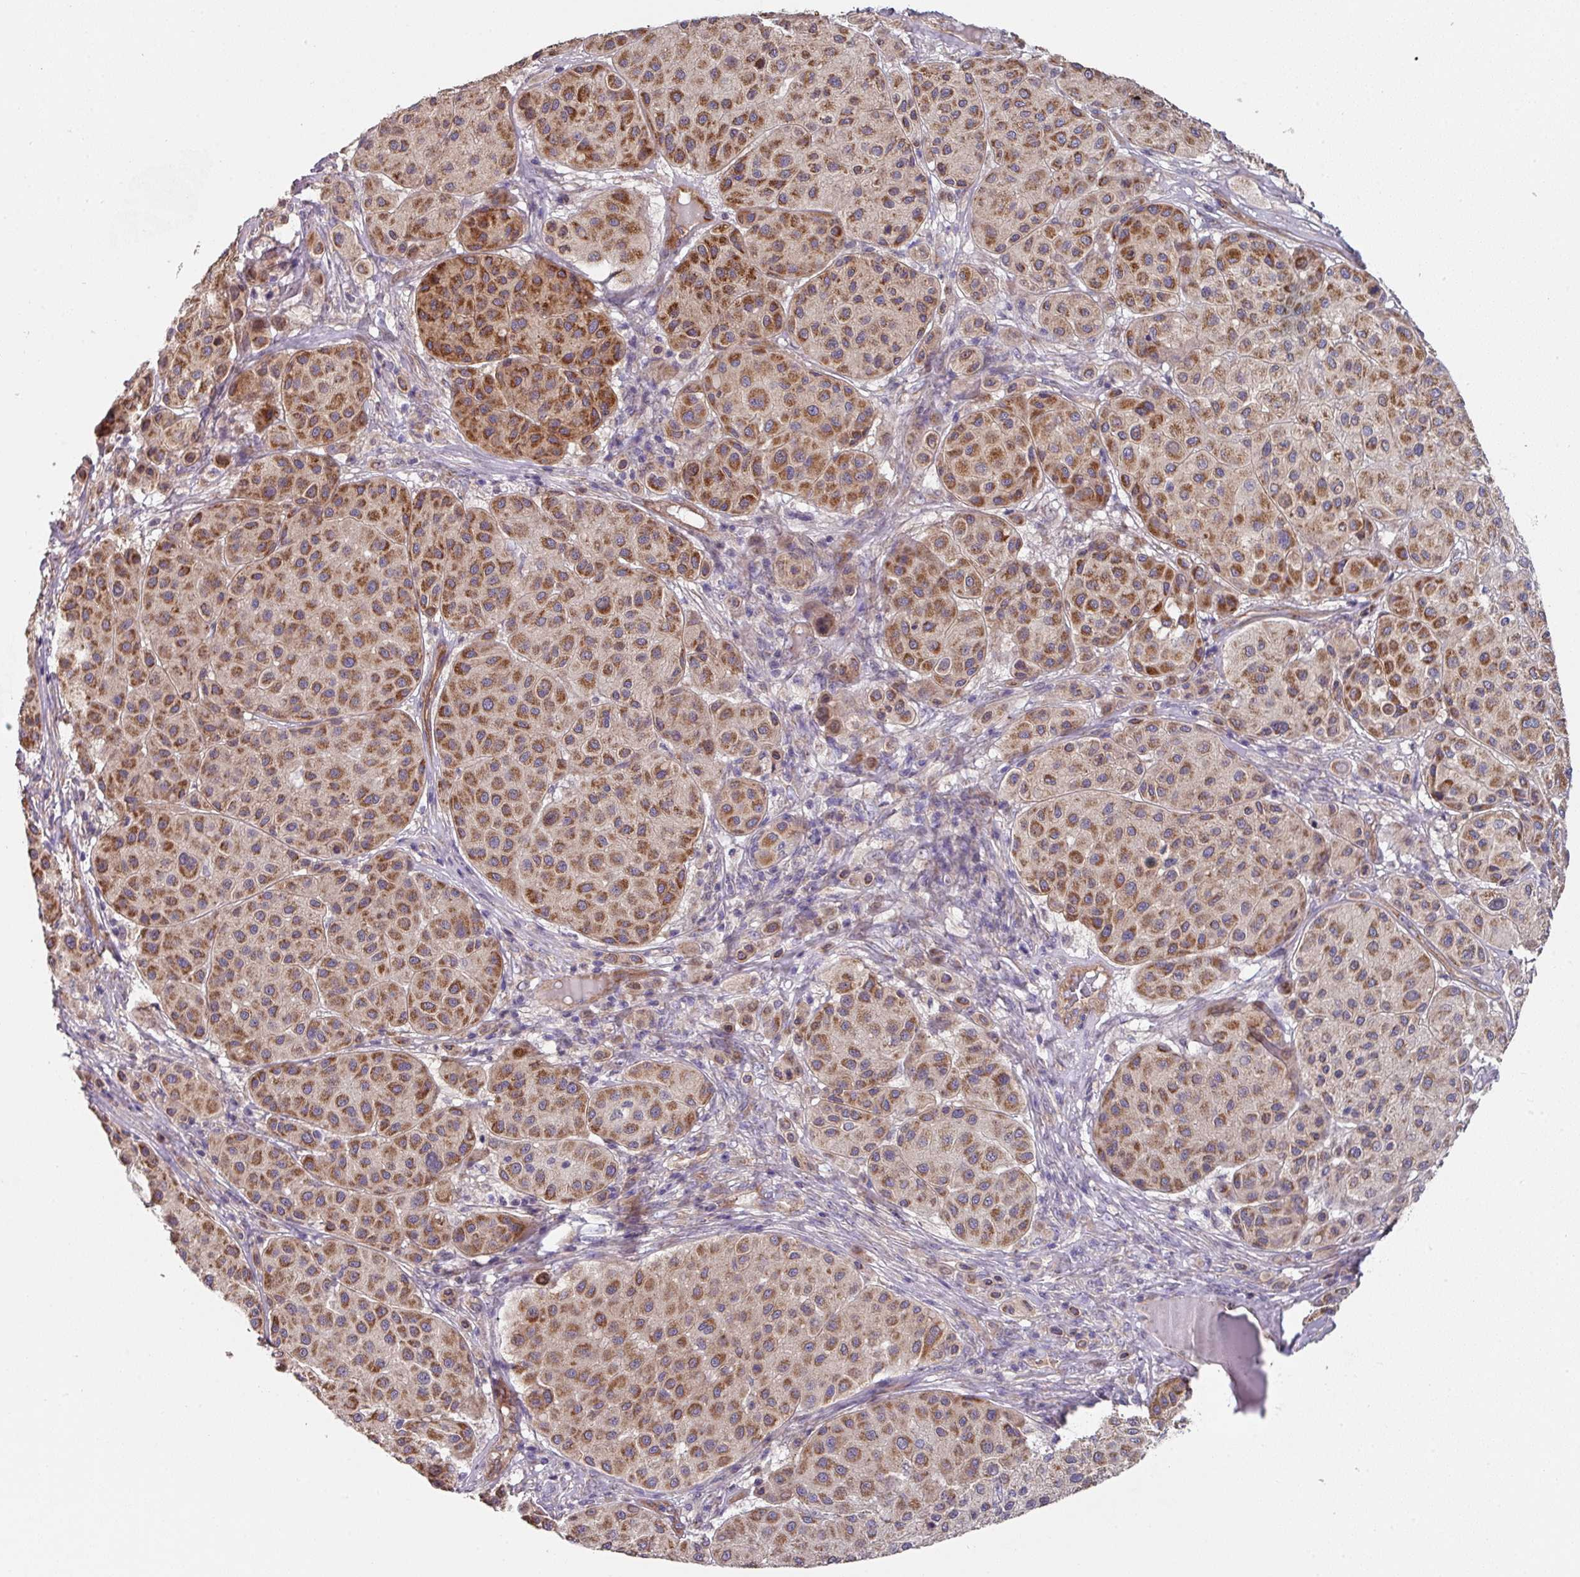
{"staining": {"intensity": "moderate", "quantity": ">75%", "location": "cytoplasmic/membranous"}, "tissue": "melanoma", "cell_type": "Tumor cells", "image_type": "cancer", "snomed": [{"axis": "morphology", "description": "Malignant melanoma, Metastatic site"}, {"axis": "topography", "description": "Smooth muscle"}], "caption": "Brown immunohistochemical staining in human malignant melanoma (metastatic site) shows moderate cytoplasmic/membranous staining in about >75% of tumor cells. Using DAB (brown) and hematoxylin (blue) stains, captured at high magnification using brightfield microscopy.", "gene": "DCAF12L2", "patient": {"sex": "male", "age": 41}}